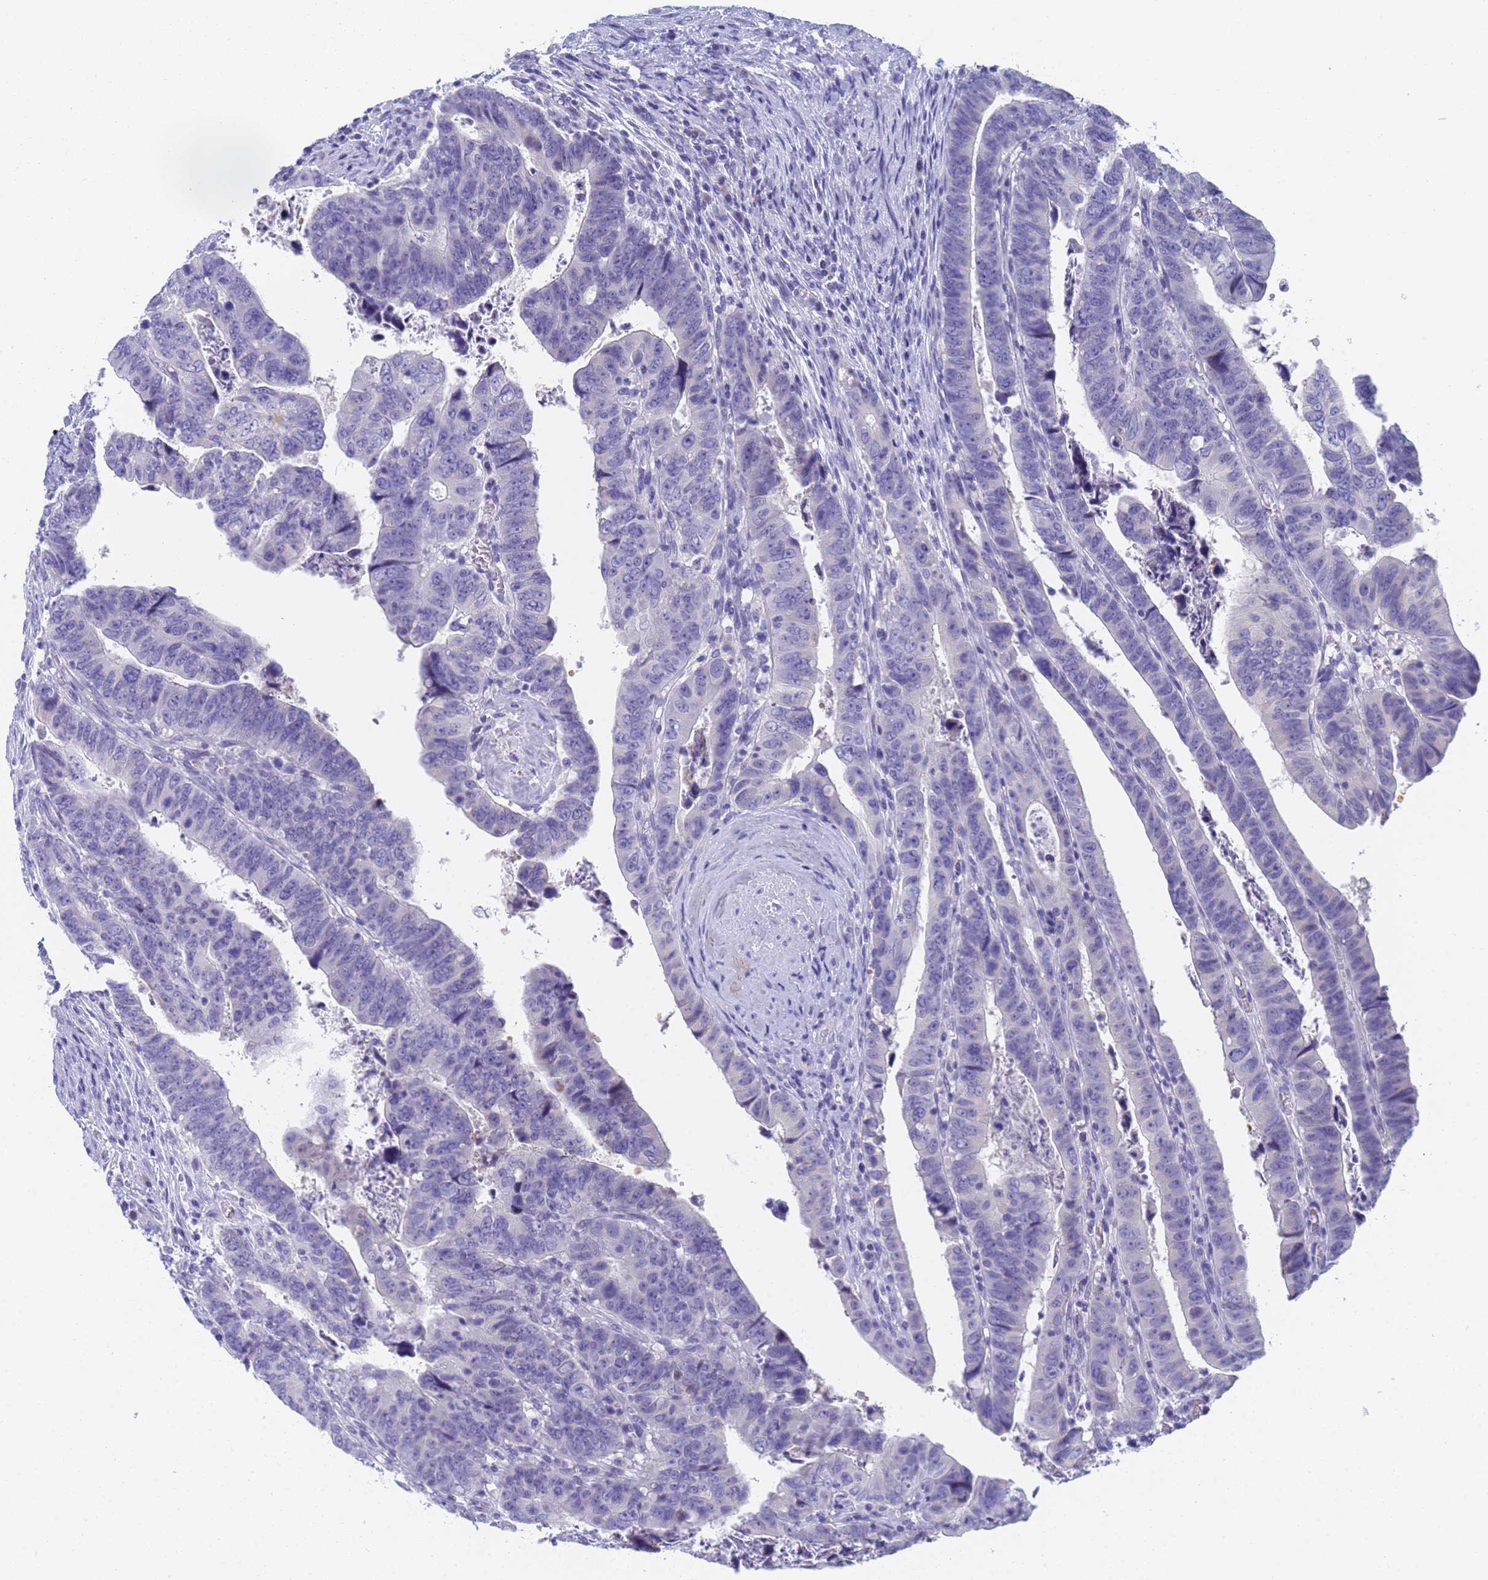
{"staining": {"intensity": "negative", "quantity": "none", "location": "none"}, "tissue": "colorectal cancer", "cell_type": "Tumor cells", "image_type": "cancer", "snomed": [{"axis": "morphology", "description": "Normal tissue, NOS"}, {"axis": "morphology", "description": "Adenocarcinoma, NOS"}, {"axis": "topography", "description": "Rectum"}], "caption": "This is a photomicrograph of immunohistochemistry staining of colorectal adenocarcinoma, which shows no staining in tumor cells.", "gene": "STATH", "patient": {"sex": "female", "age": 65}}